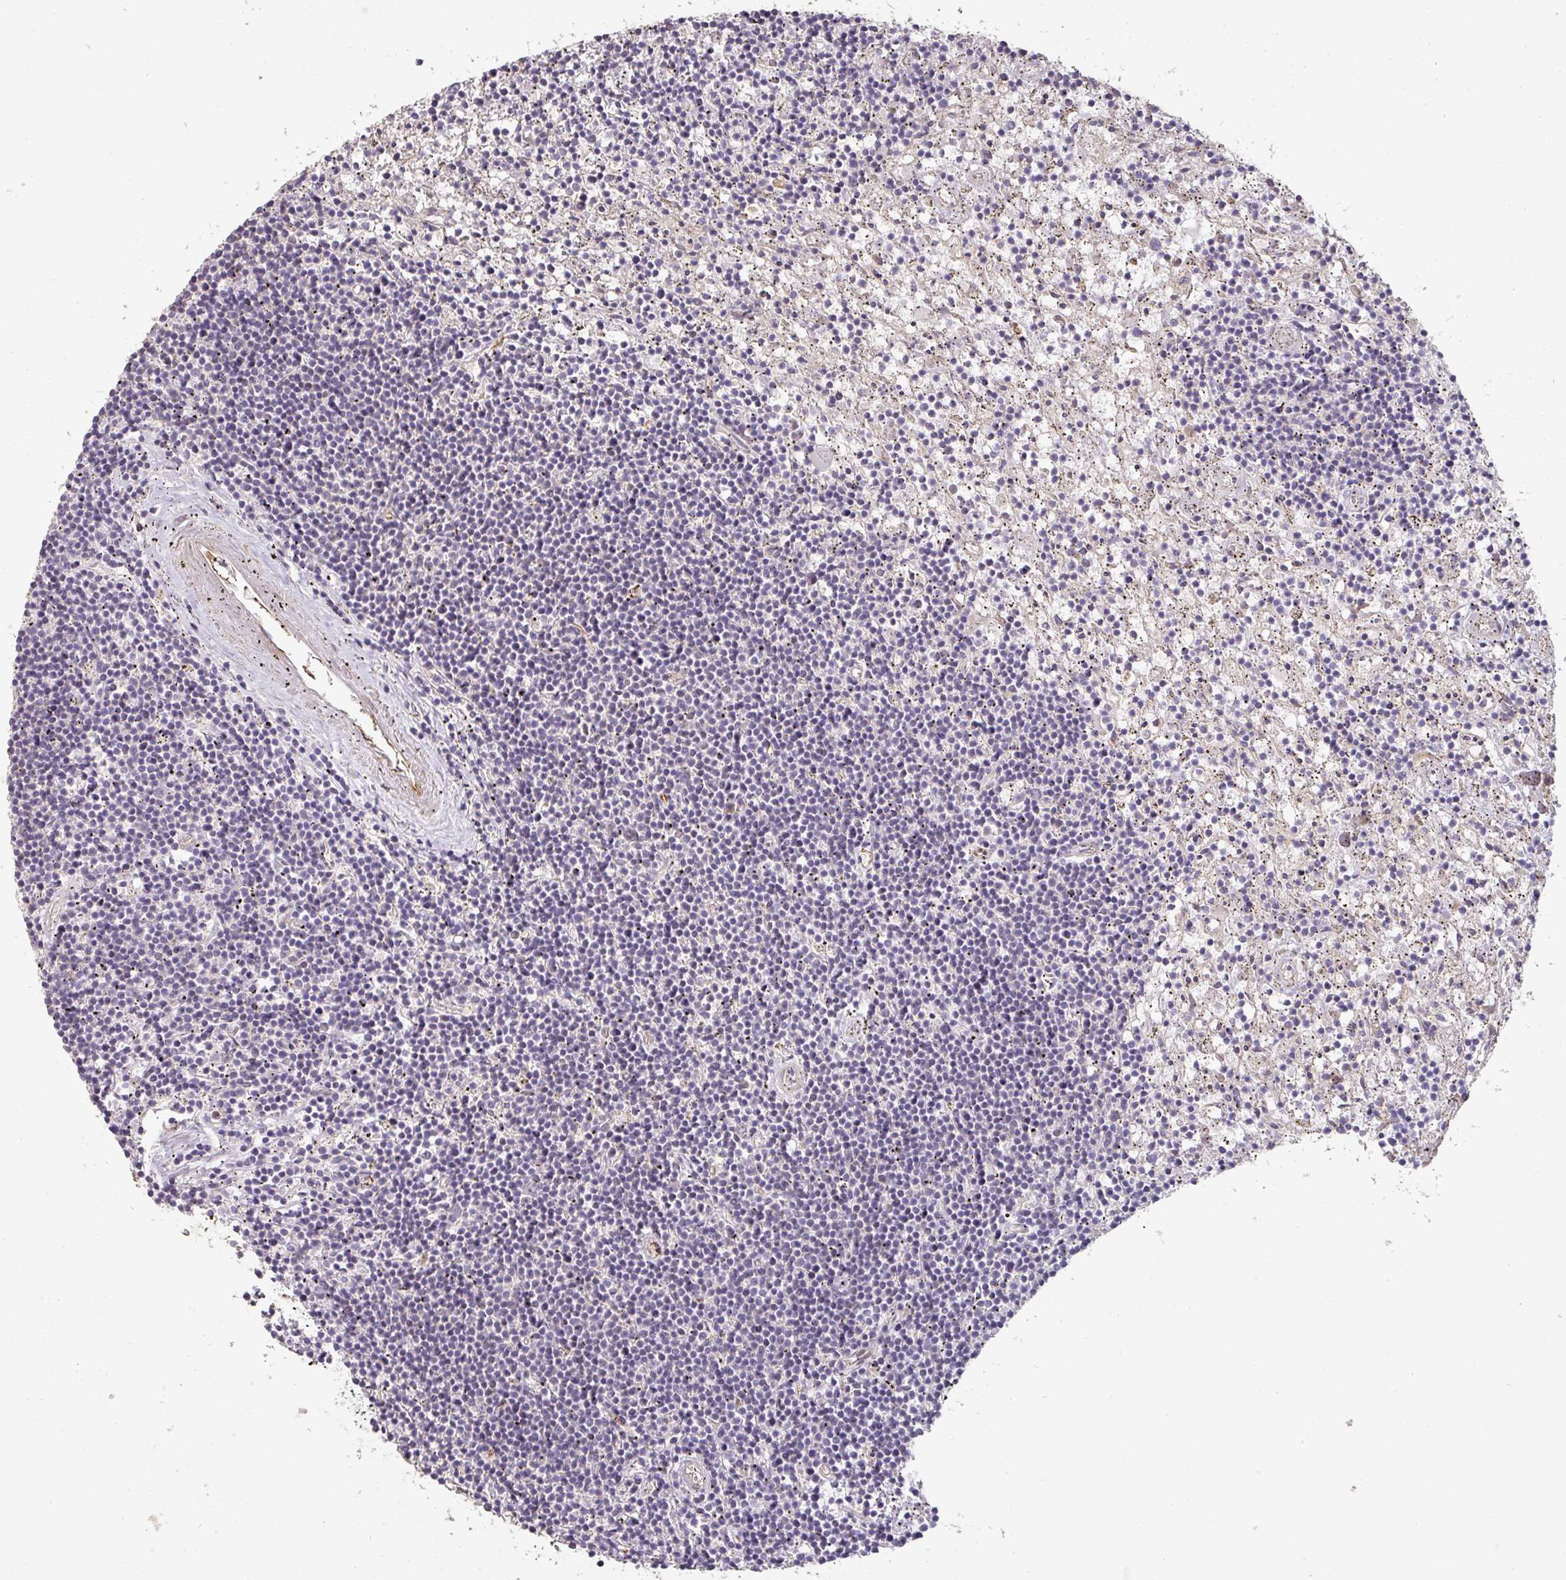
{"staining": {"intensity": "negative", "quantity": "none", "location": "none"}, "tissue": "lymphoma", "cell_type": "Tumor cells", "image_type": "cancer", "snomed": [{"axis": "morphology", "description": "Malignant lymphoma, non-Hodgkin's type, Low grade"}, {"axis": "topography", "description": "Spleen"}], "caption": "Tumor cells show no significant staining in malignant lymphoma, non-Hodgkin's type (low-grade).", "gene": "PCDH1", "patient": {"sex": "male", "age": 76}}